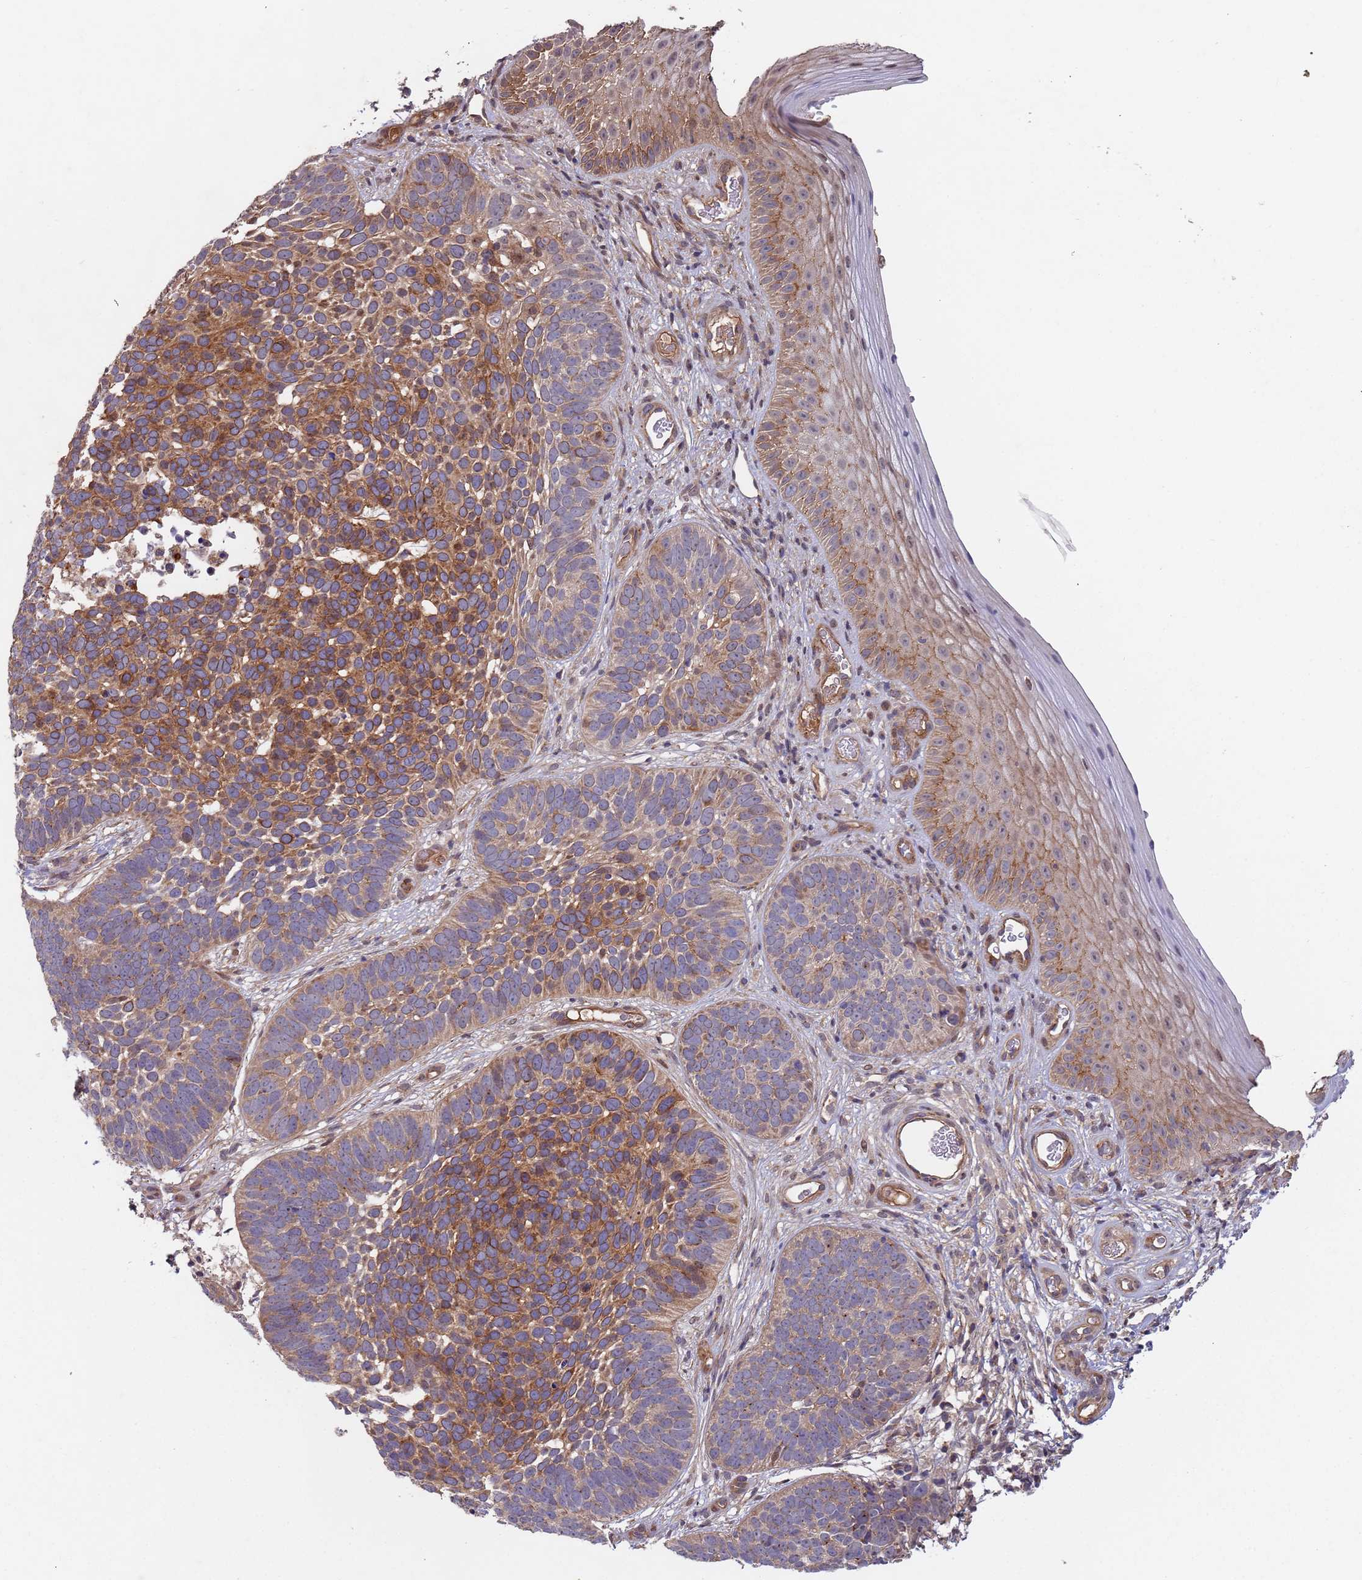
{"staining": {"intensity": "strong", "quantity": "25%-75%", "location": "cytoplasmic/membranous"}, "tissue": "skin cancer", "cell_type": "Tumor cells", "image_type": "cancer", "snomed": [{"axis": "morphology", "description": "Basal cell carcinoma"}, {"axis": "topography", "description": "Skin"}], "caption": "An image showing strong cytoplasmic/membranous staining in approximately 25%-75% of tumor cells in skin basal cell carcinoma, as visualized by brown immunohistochemical staining.", "gene": "KANSL1L", "patient": {"sex": "male", "age": 89}}